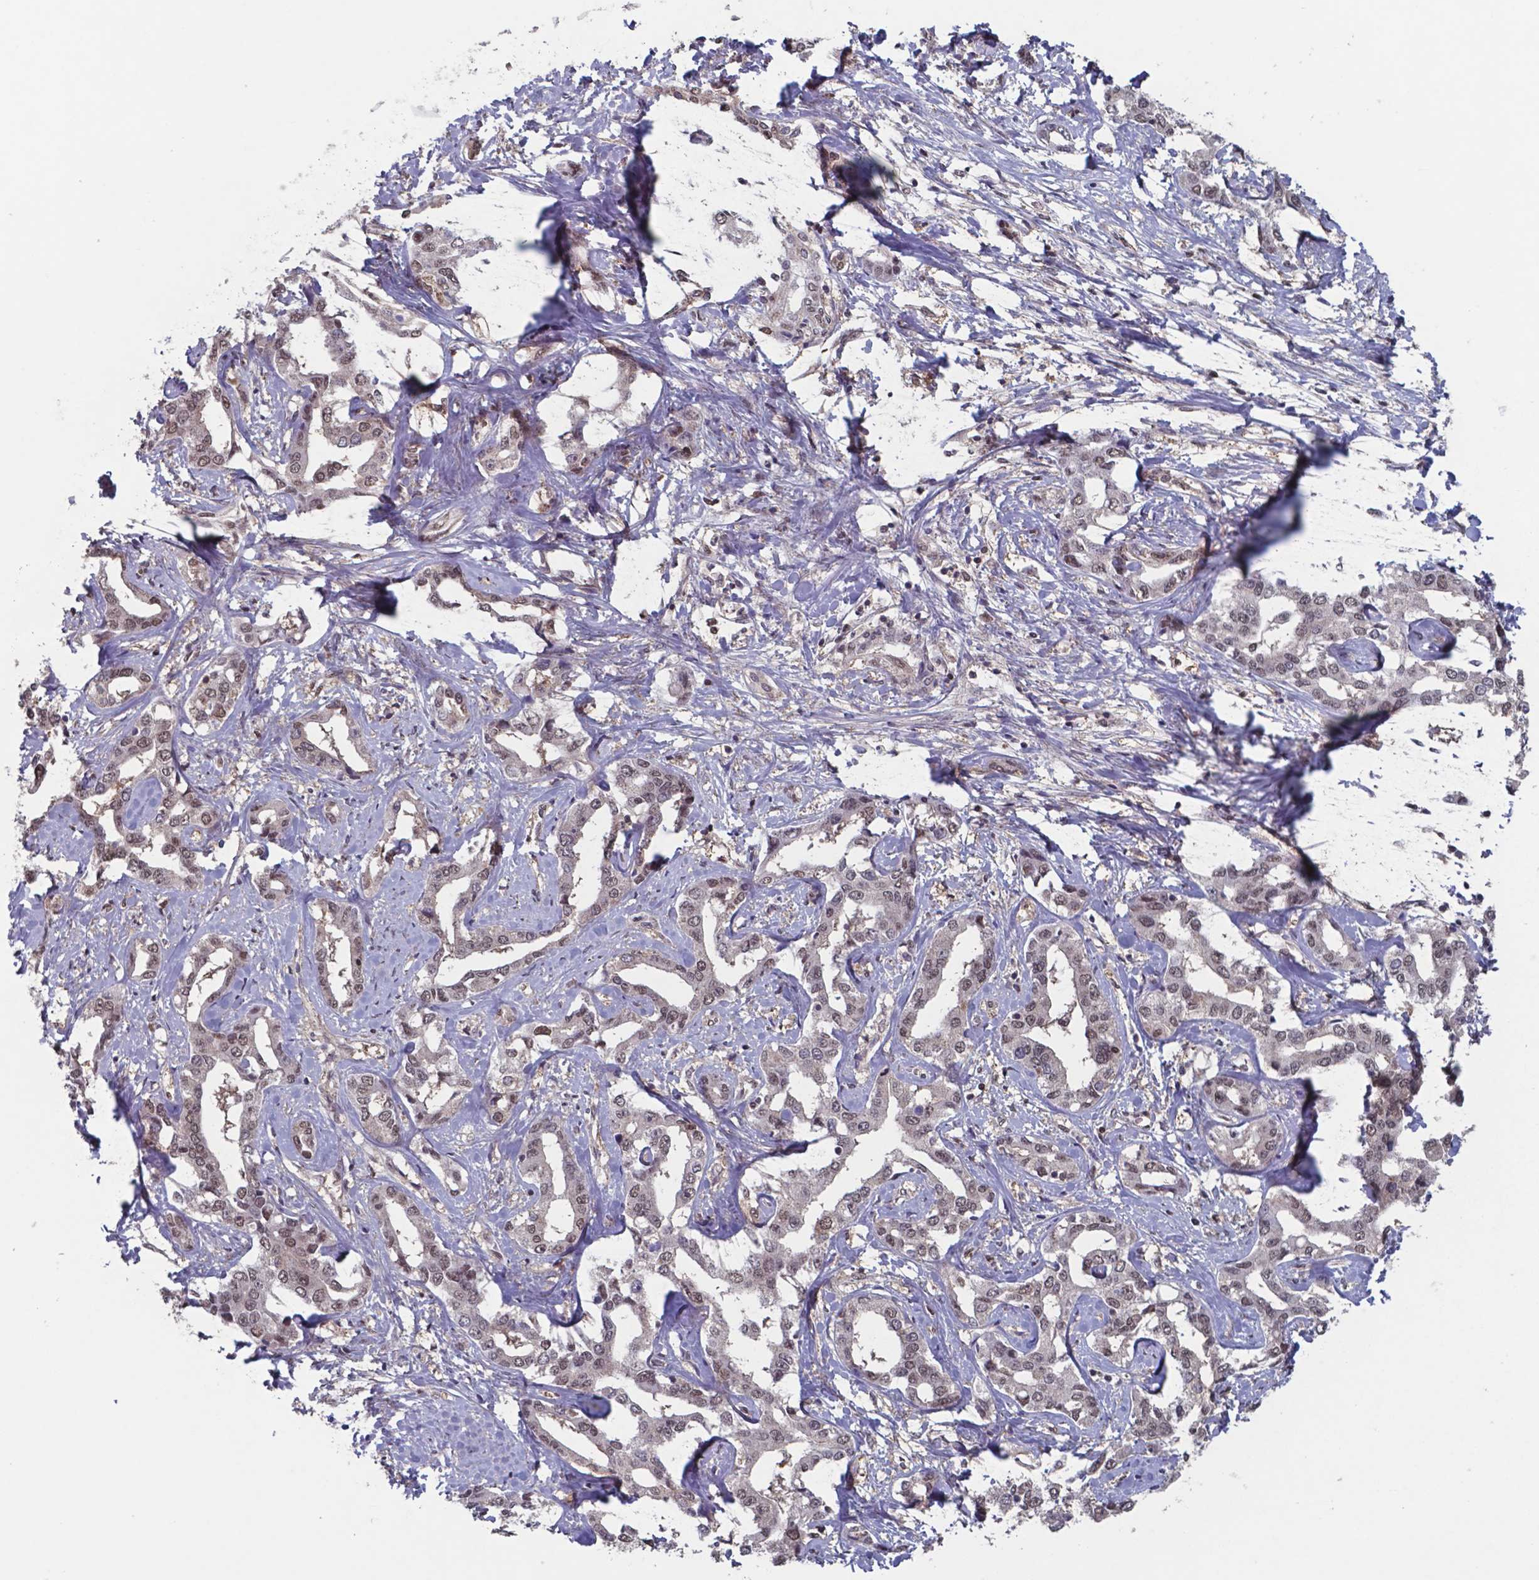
{"staining": {"intensity": "weak", "quantity": ">75%", "location": "nuclear"}, "tissue": "liver cancer", "cell_type": "Tumor cells", "image_type": "cancer", "snomed": [{"axis": "morphology", "description": "Cholangiocarcinoma"}, {"axis": "topography", "description": "Liver"}], "caption": "A brown stain highlights weak nuclear positivity of a protein in human liver cancer tumor cells. (brown staining indicates protein expression, while blue staining denotes nuclei).", "gene": "UBA1", "patient": {"sex": "male", "age": 59}}